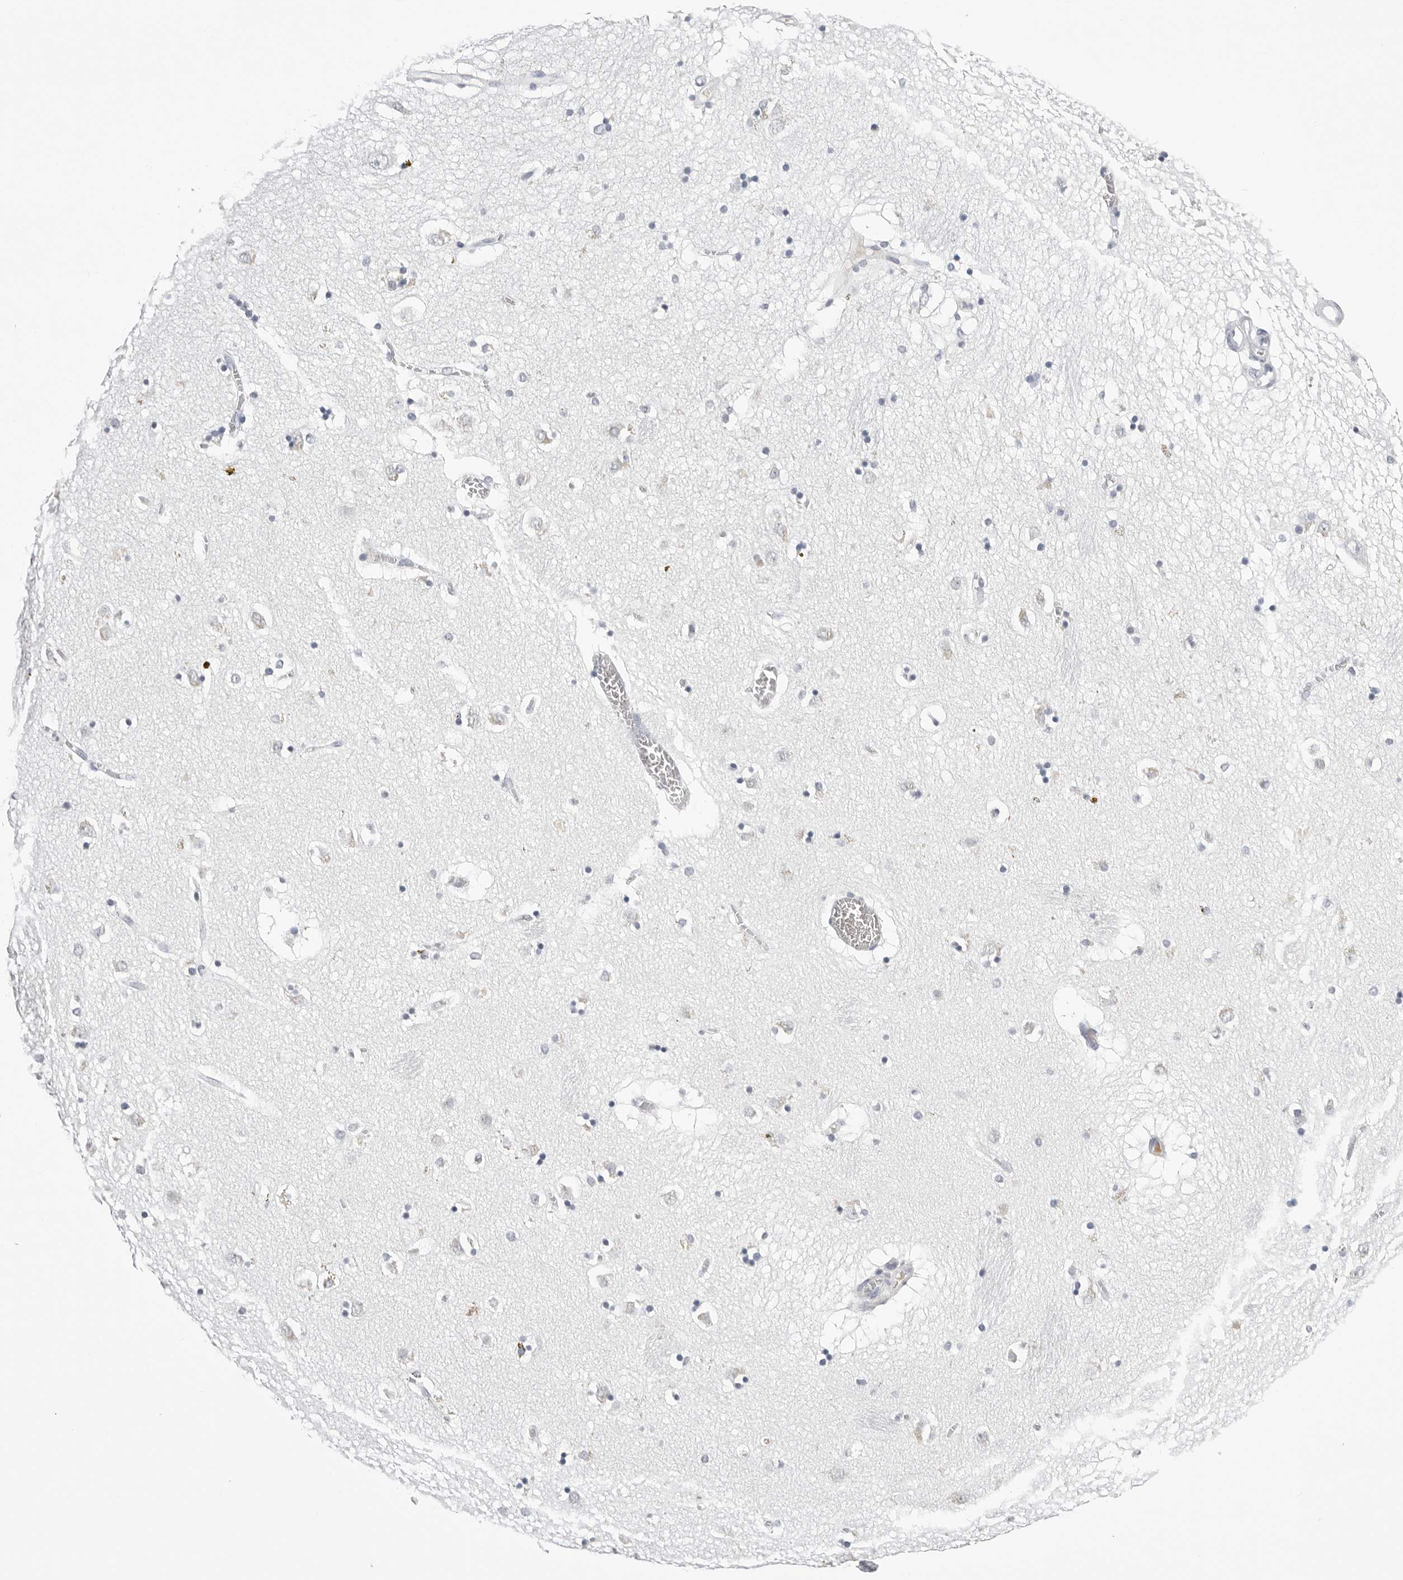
{"staining": {"intensity": "negative", "quantity": "none", "location": "none"}, "tissue": "caudate", "cell_type": "Glial cells", "image_type": "normal", "snomed": [{"axis": "morphology", "description": "Normal tissue, NOS"}, {"axis": "topography", "description": "Lateral ventricle wall"}], "caption": "Glial cells show no significant protein expression in normal caudate.", "gene": "ZNF502", "patient": {"sex": "male", "age": 70}}